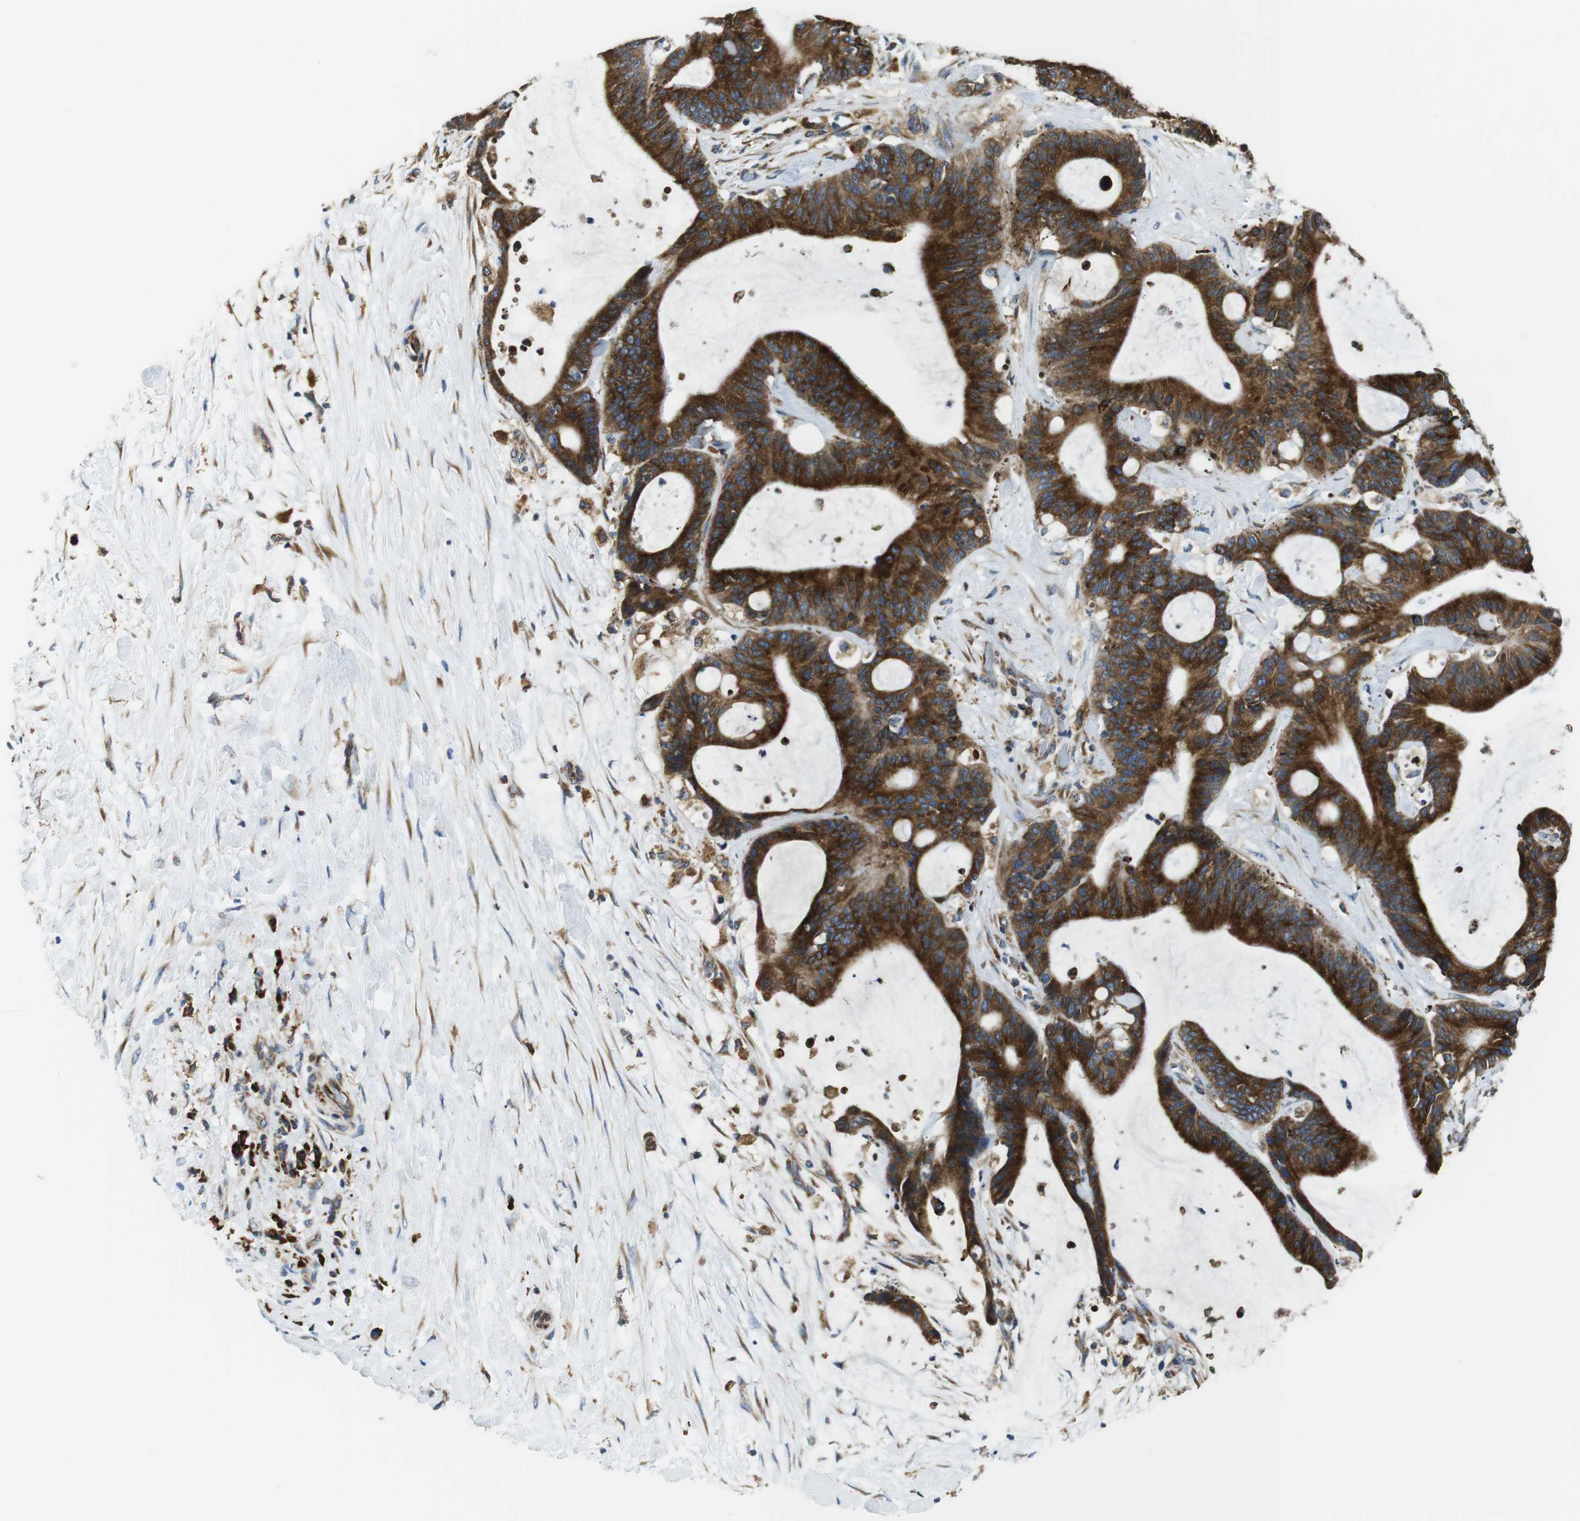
{"staining": {"intensity": "strong", "quantity": ">75%", "location": "cytoplasmic/membranous"}, "tissue": "liver cancer", "cell_type": "Tumor cells", "image_type": "cancer", "snomed": [{"axis": "morphology", "description": "Cholangiocarcinoma"}, {"axis": "topography", "description": "Liver"}], "caption": "Human liver cancer (cholangiocarcinoma) stained with a protein marker reveals strong staining in tumor cells.", "gene": "UGGT1", "patient": {"sex": "female", "age": 73}}